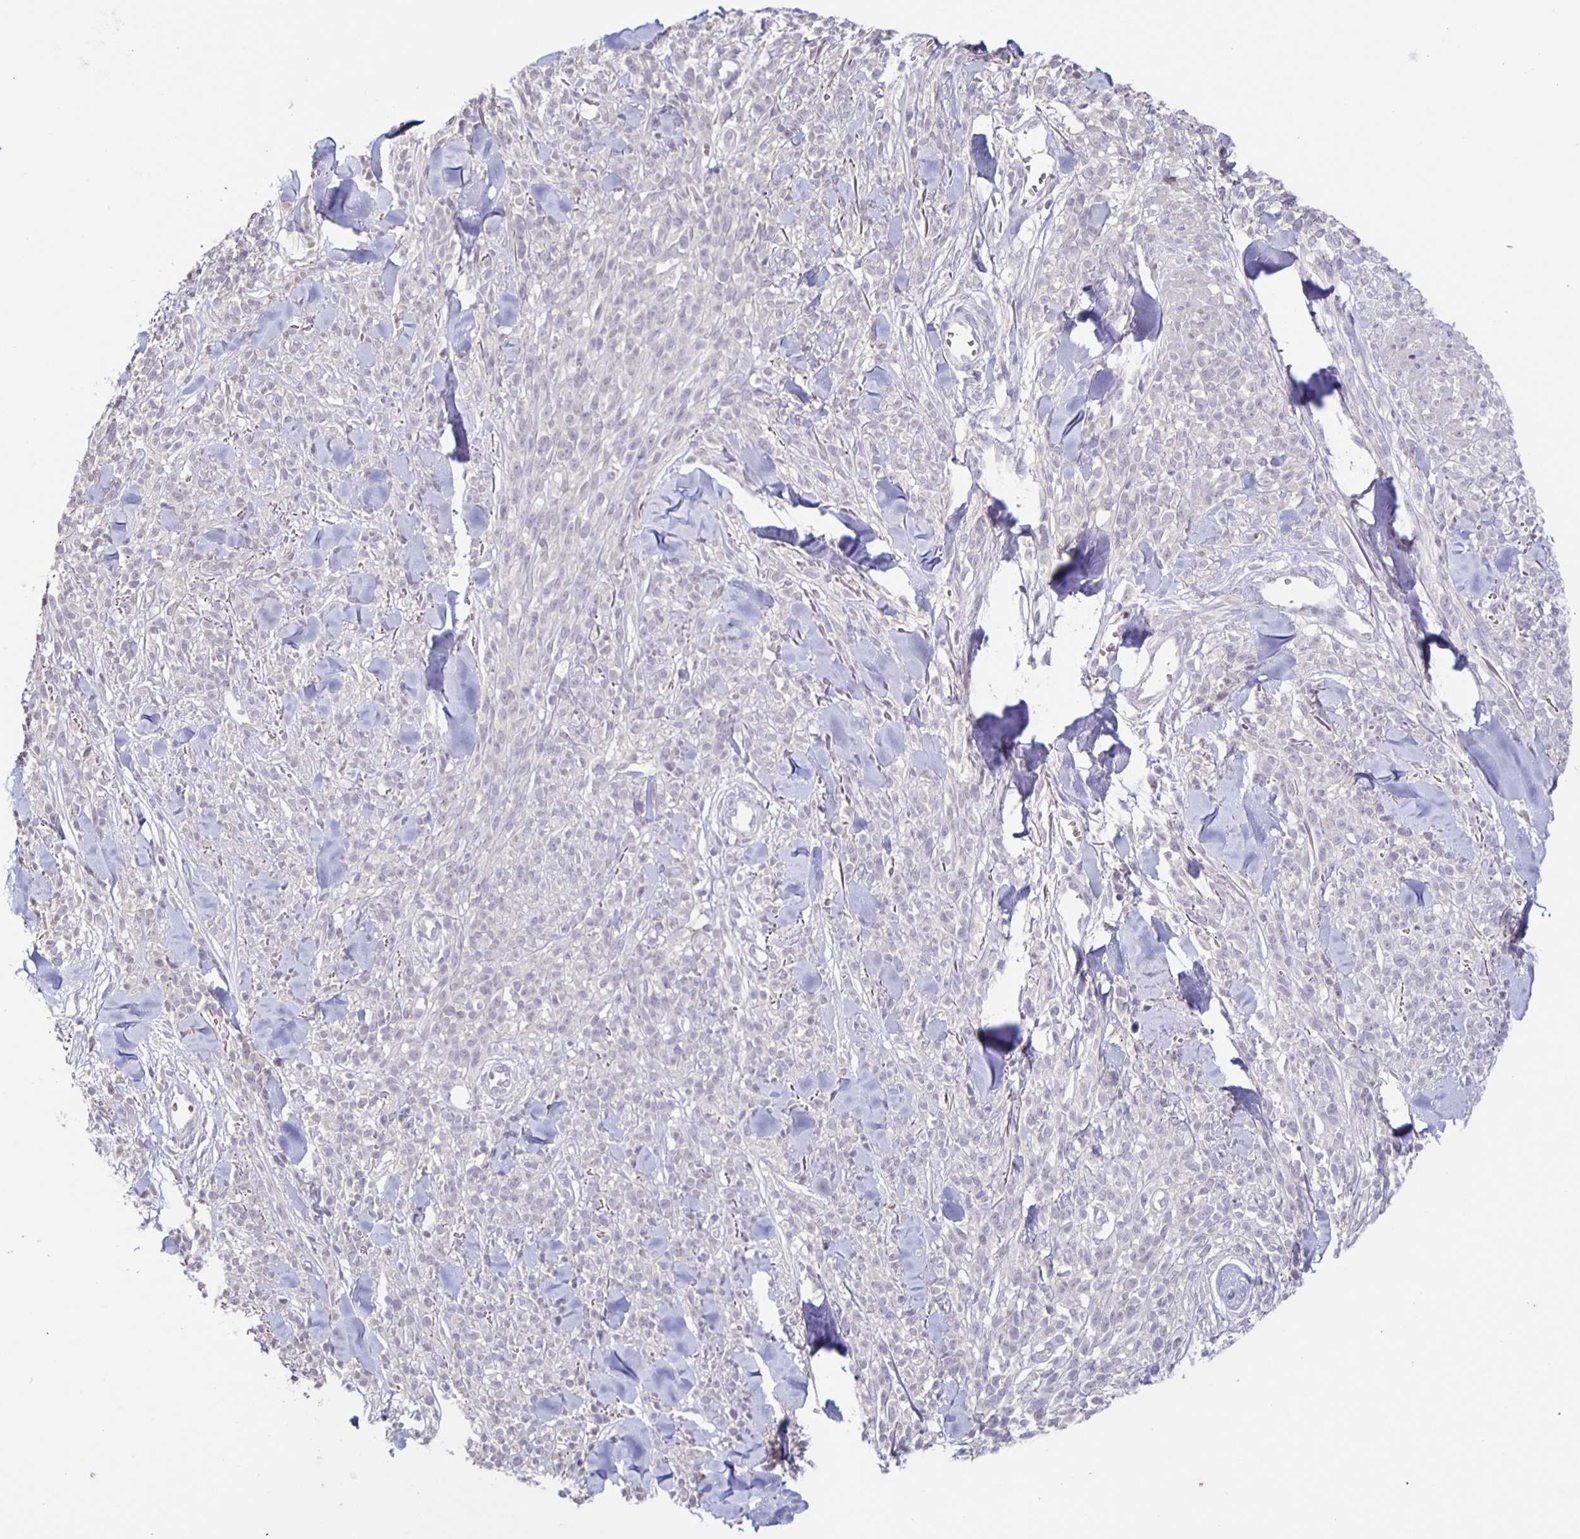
{"staining": {"intensity": "negative", "quantity": "none", "location": "none"}, "tissue": "melanoma", "cell_type": "Tumor cells", "image_type": "cancer", "snomed": [{"axis": "morphology", "description": "Malignant melanoma, NOS"}, {"axis": "topography", "description": "Skin"}, {"axis": "topography", "description": "Skin of trunk"}], "caption": "DAB immunohistochemical staining of malignant melanoma shows no significant staining in tumor cells. (DAB IHC visualized using brightfield microscopy, high magnification).", "gene": "INSL5", "patient": {"sex": "male", "age": 74}}